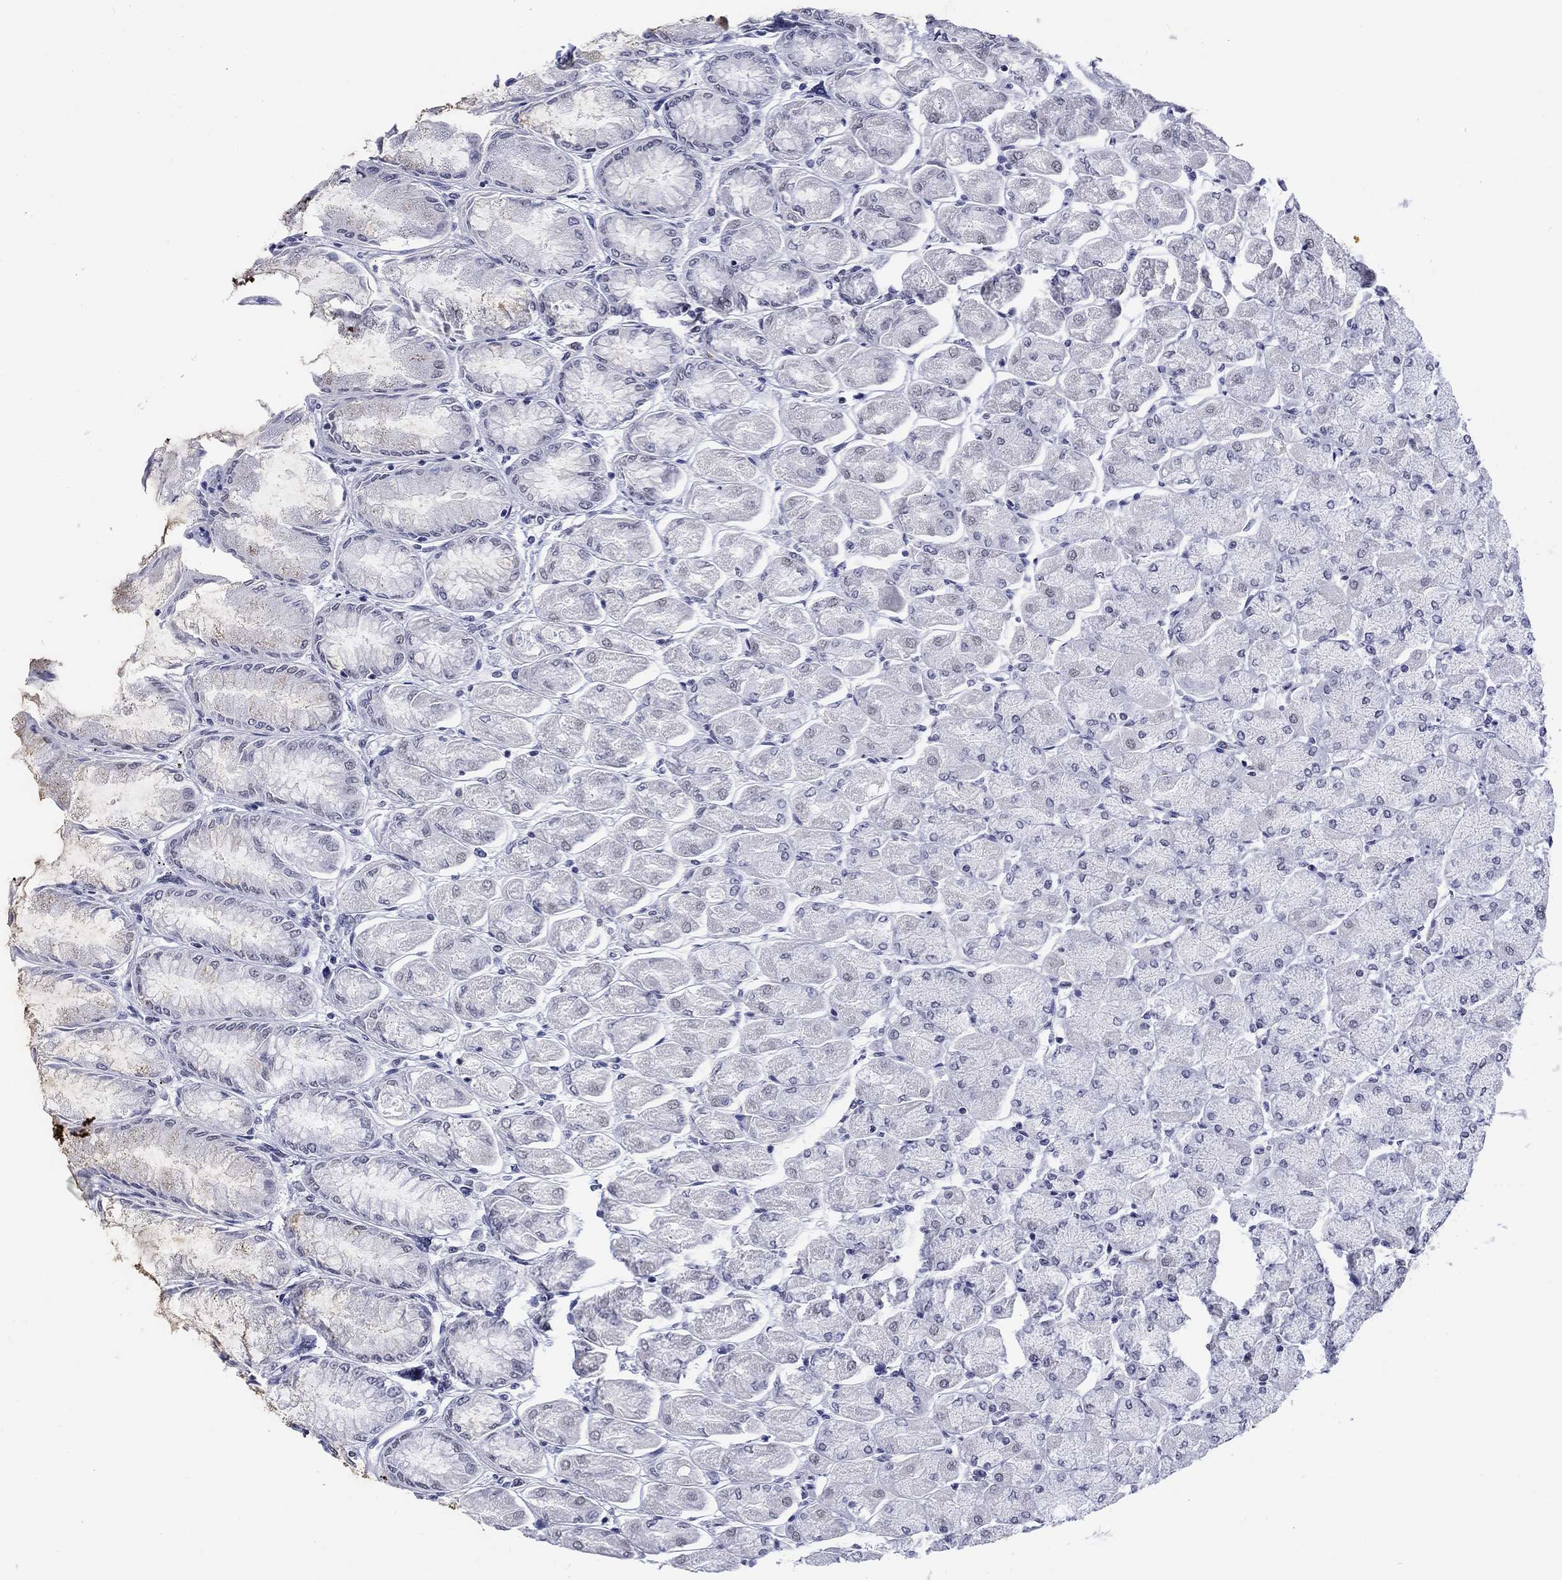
{"staining": {"intensity": "weak", "quantity": "<25%", "location": "cytoplasmic/membranous"}, "tissue": "stomach", "cell_type": "Glandular cells", "image_type": "normal", "snomed": [{"axis": "morphology", "description": "Normal tissue, NOS"}, {"axis": "topography", "description": "Stomach, upper"}], "caption": "Immunohistochemical staining of benign human stomach exhibits no significant staining in glandular cells.", "gene": "KRT76", "patient": {"sex": "male", "age": 60}}